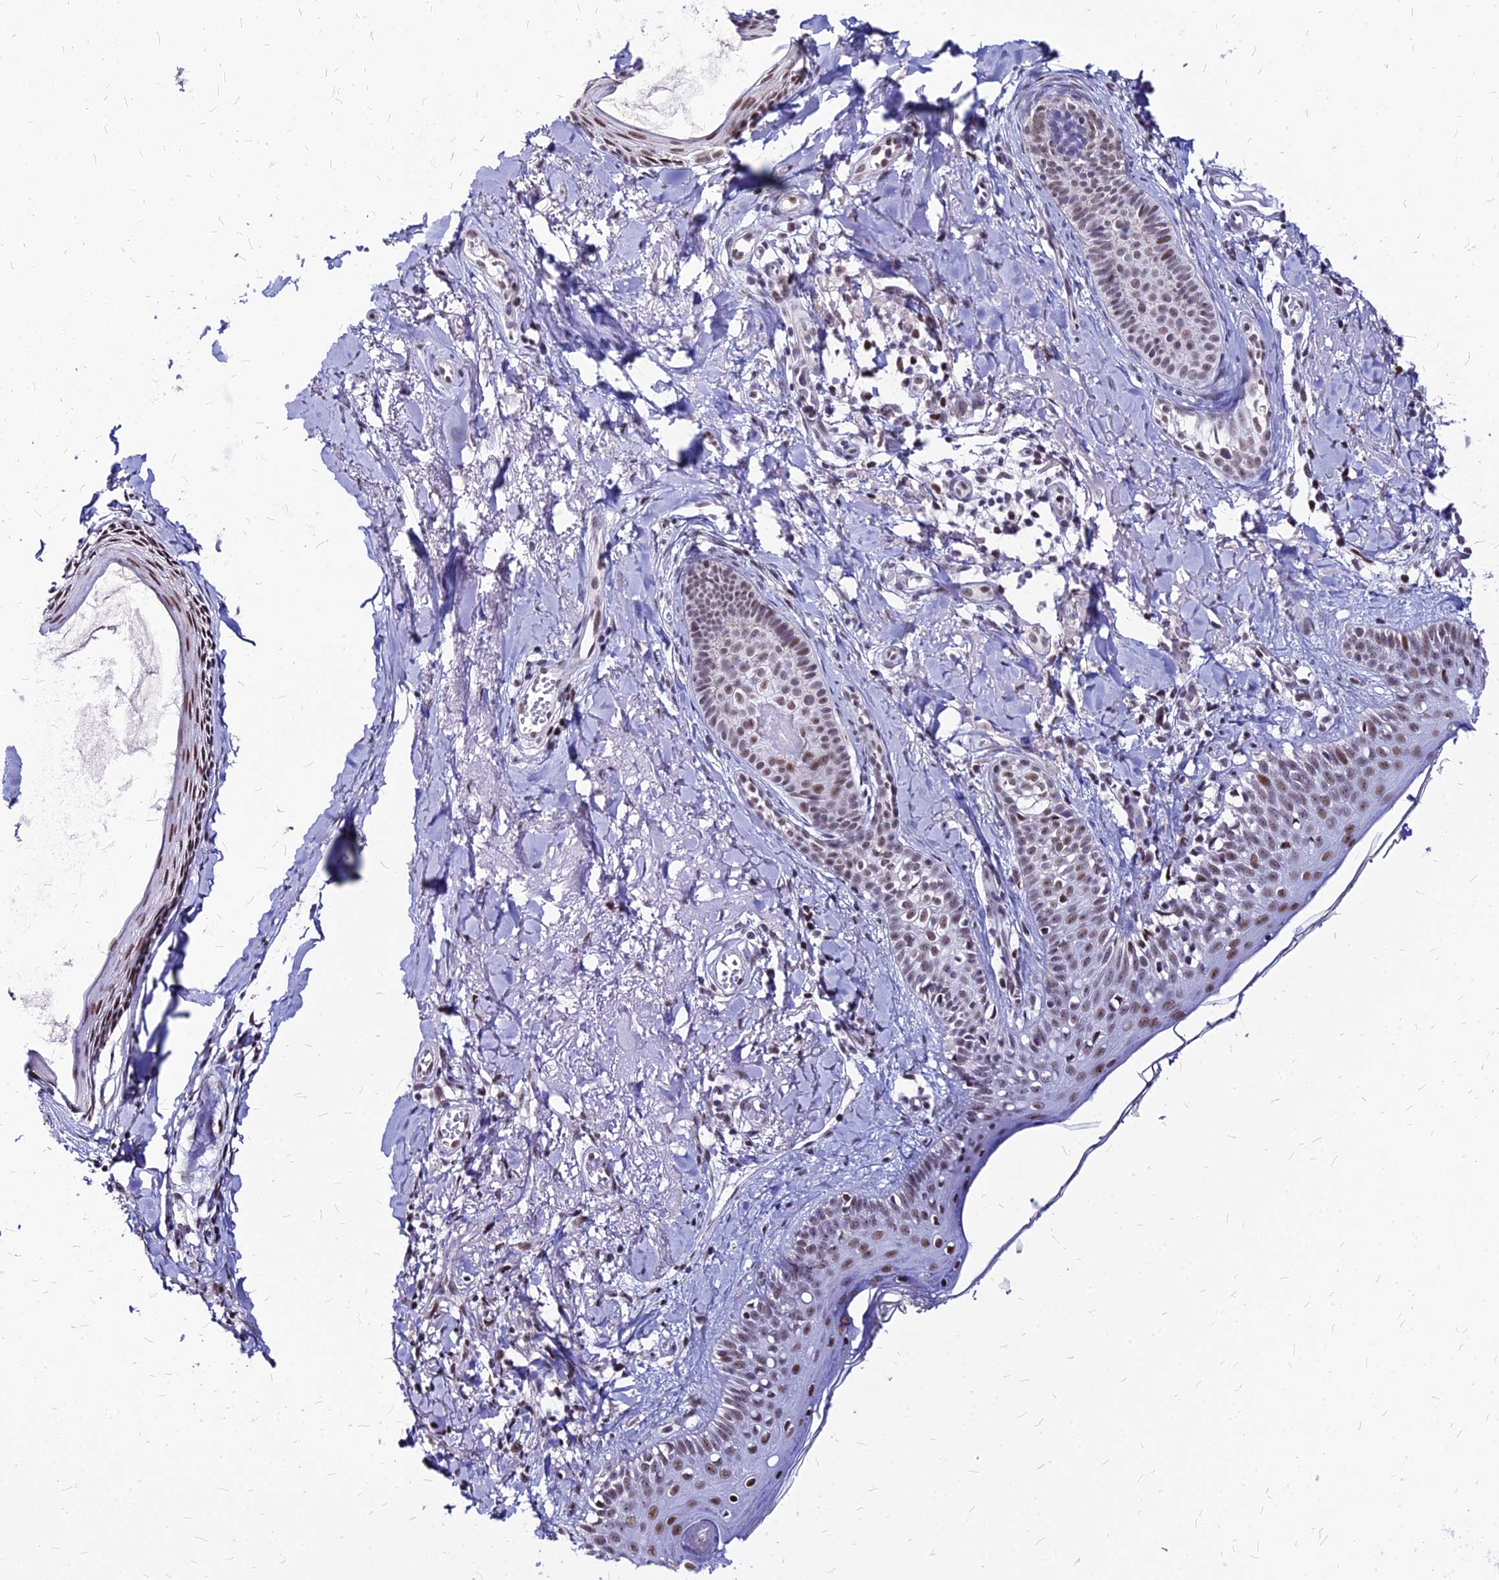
{"staining": {"intensity": "moderate", "quantity": "25%-75%", "location": "nuclear"}, "tissue": "skin cancer", "cell_type": "Tumor cells", "image_type": "cancer", "snomed": [{"axis": "morphology", "description": "Basal cell carcinoma"}, {"axis": "topography", "description": "Skin"}], "caption": "Skin cancer stained with IHC displays moderate nuclear positivity in about 25%-75% of tumor cells. The protein is stained brown, and the nuclei are stained in blue (DAB (3,3'-diaminobenzidine) IHC with brightfield microscopy, high magnification).", "gene": "FDX2", "patient": {"sex": "female", "age": 76}}